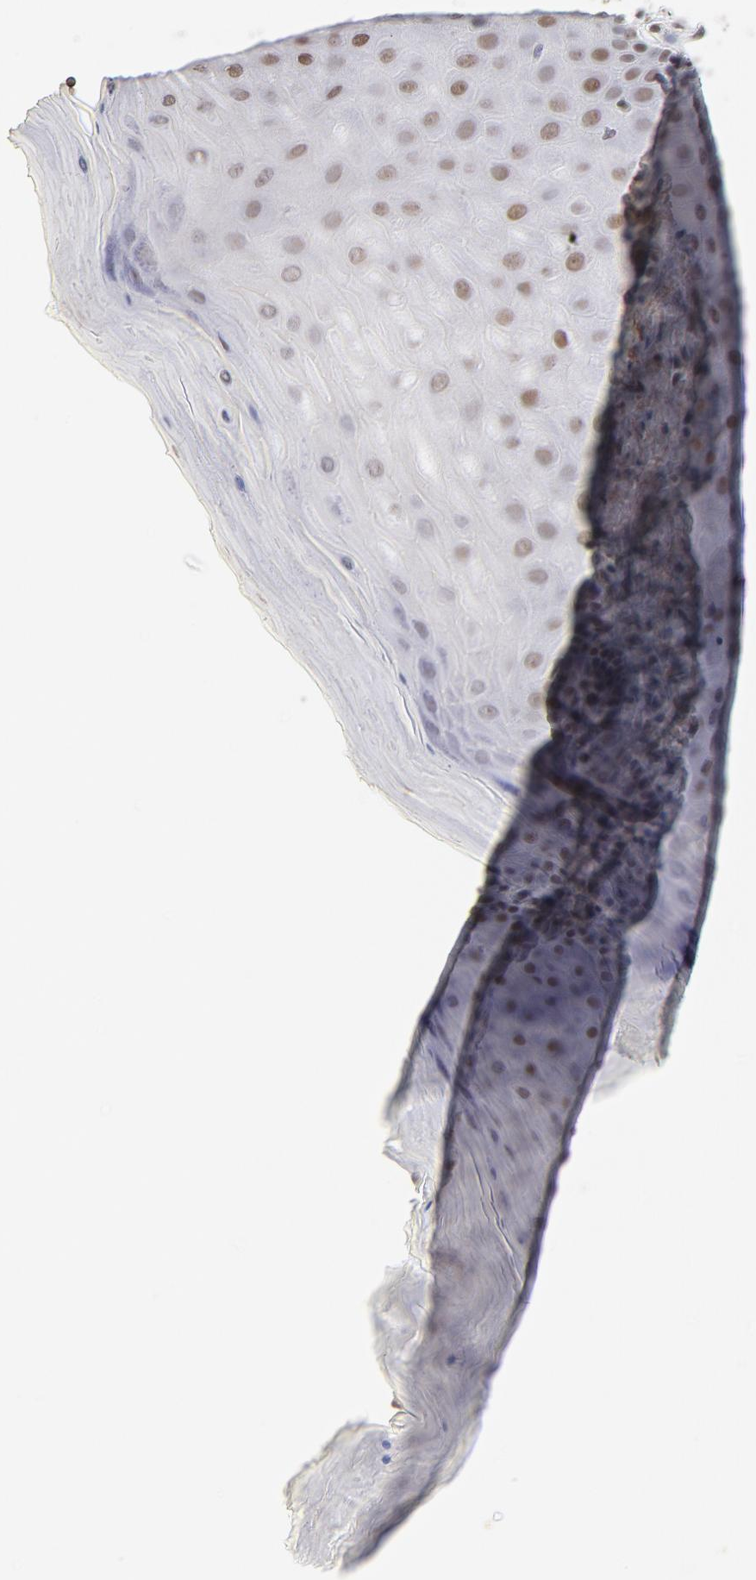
{"staining": {"intensity": "strong", "quantity": ">75%", "location": "nuclear"}, "tissue": "cervix", "cell_type": "Glandular cells", "image_type": "normal", "snomed": [{"axis": "morphology", "description": "Normal tissue, NOS"}, {"axis": "topography", "description": "Cervix"}], "caption": "Immunohistochemistry photomicrograph of normal cervix: human cervix stained using IHC shows high levels of strong protein expression localized specifically in the nuclear of glandular cells, appearing as a nuclear brown color.", "gene": "PBX1", "patient": {"sex": "female", "age": 55}}